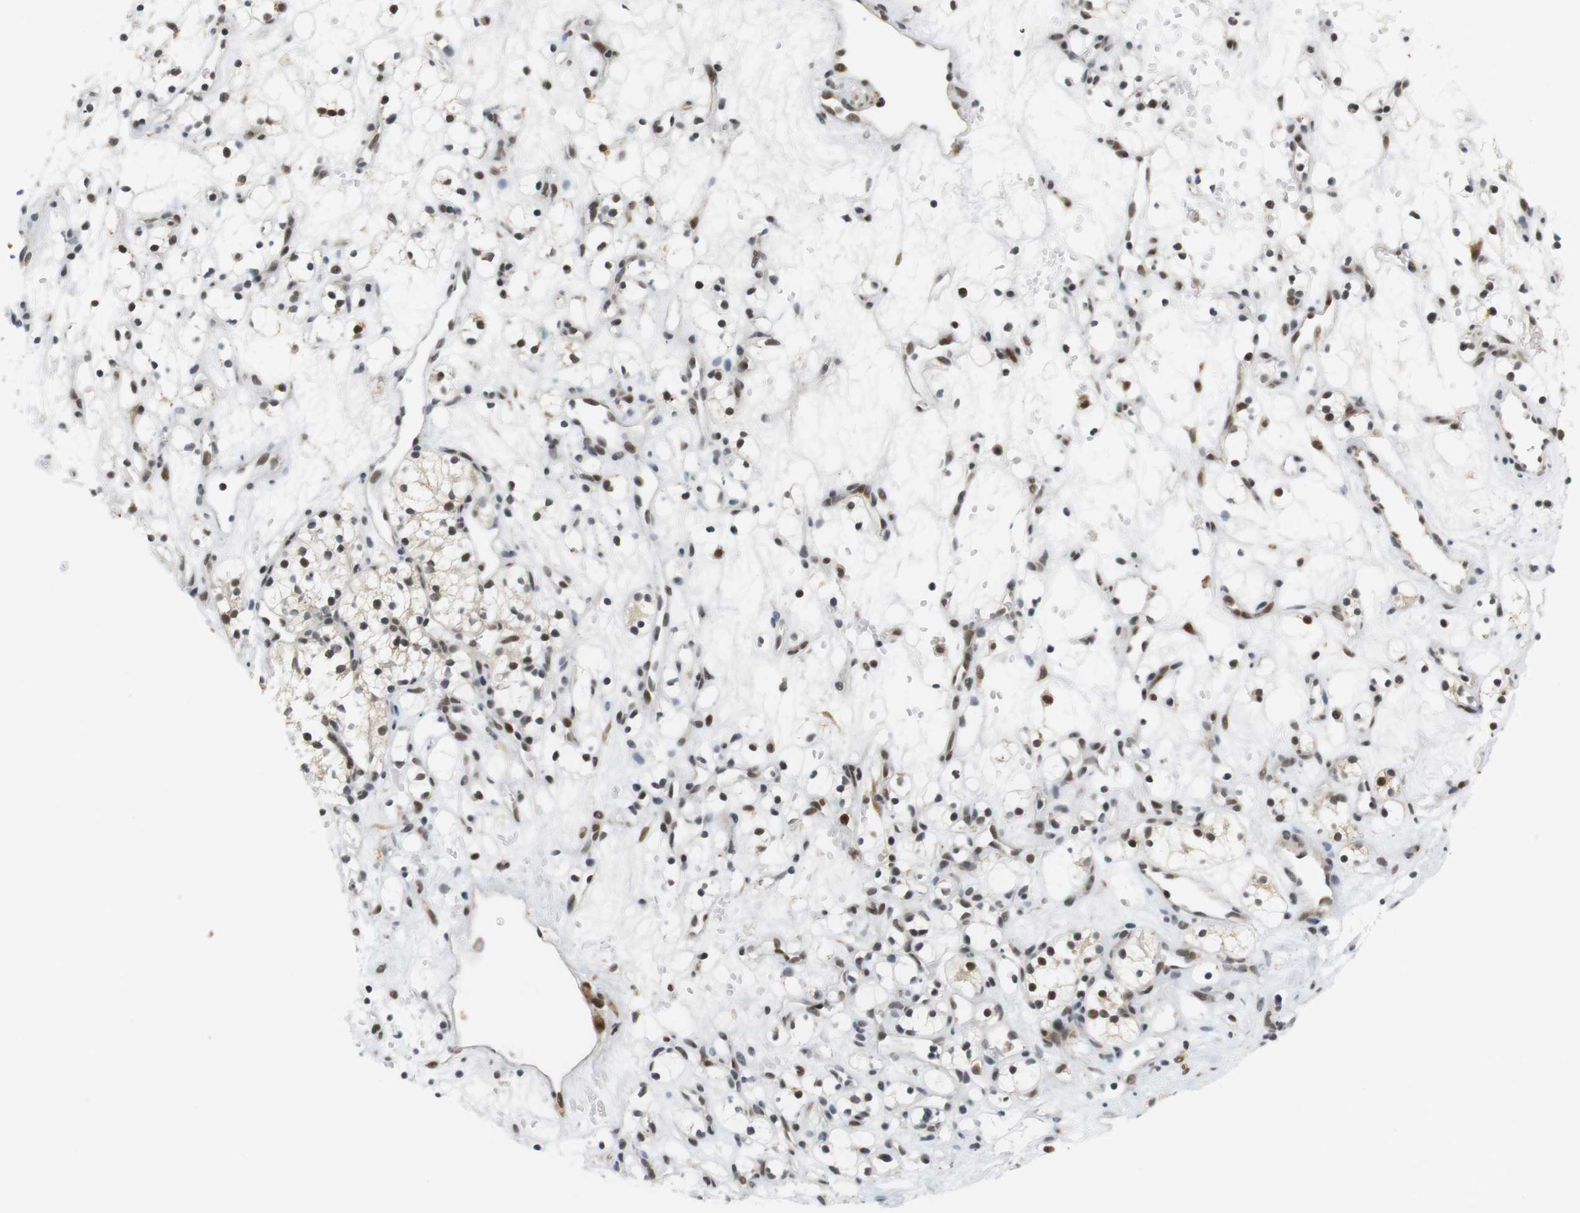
{"staining": {"intensity": "moderate", "quantity": "25%-75%", "location": "nuclear"}, "tissue": "renal cancer", "cell_type": "Tumor cells", "image_type": "cancer", "snomed": [{"axis": "morphology", "description": "Adenocarcinoma, NOS"}, {"axis": "topography", "description": "Kidney"}], "caption": "Immunohistochemical staining of renal cancer exhibits medium levels of moderate nuclear staining in about 25%-75% of tumor cells. (Stains: DAB in brown, nuclei in blue, Microscopy: brightfield microscopy at high magnification).", "gene": "RNF38", "patient": {"sex": "female", "age": 60}}